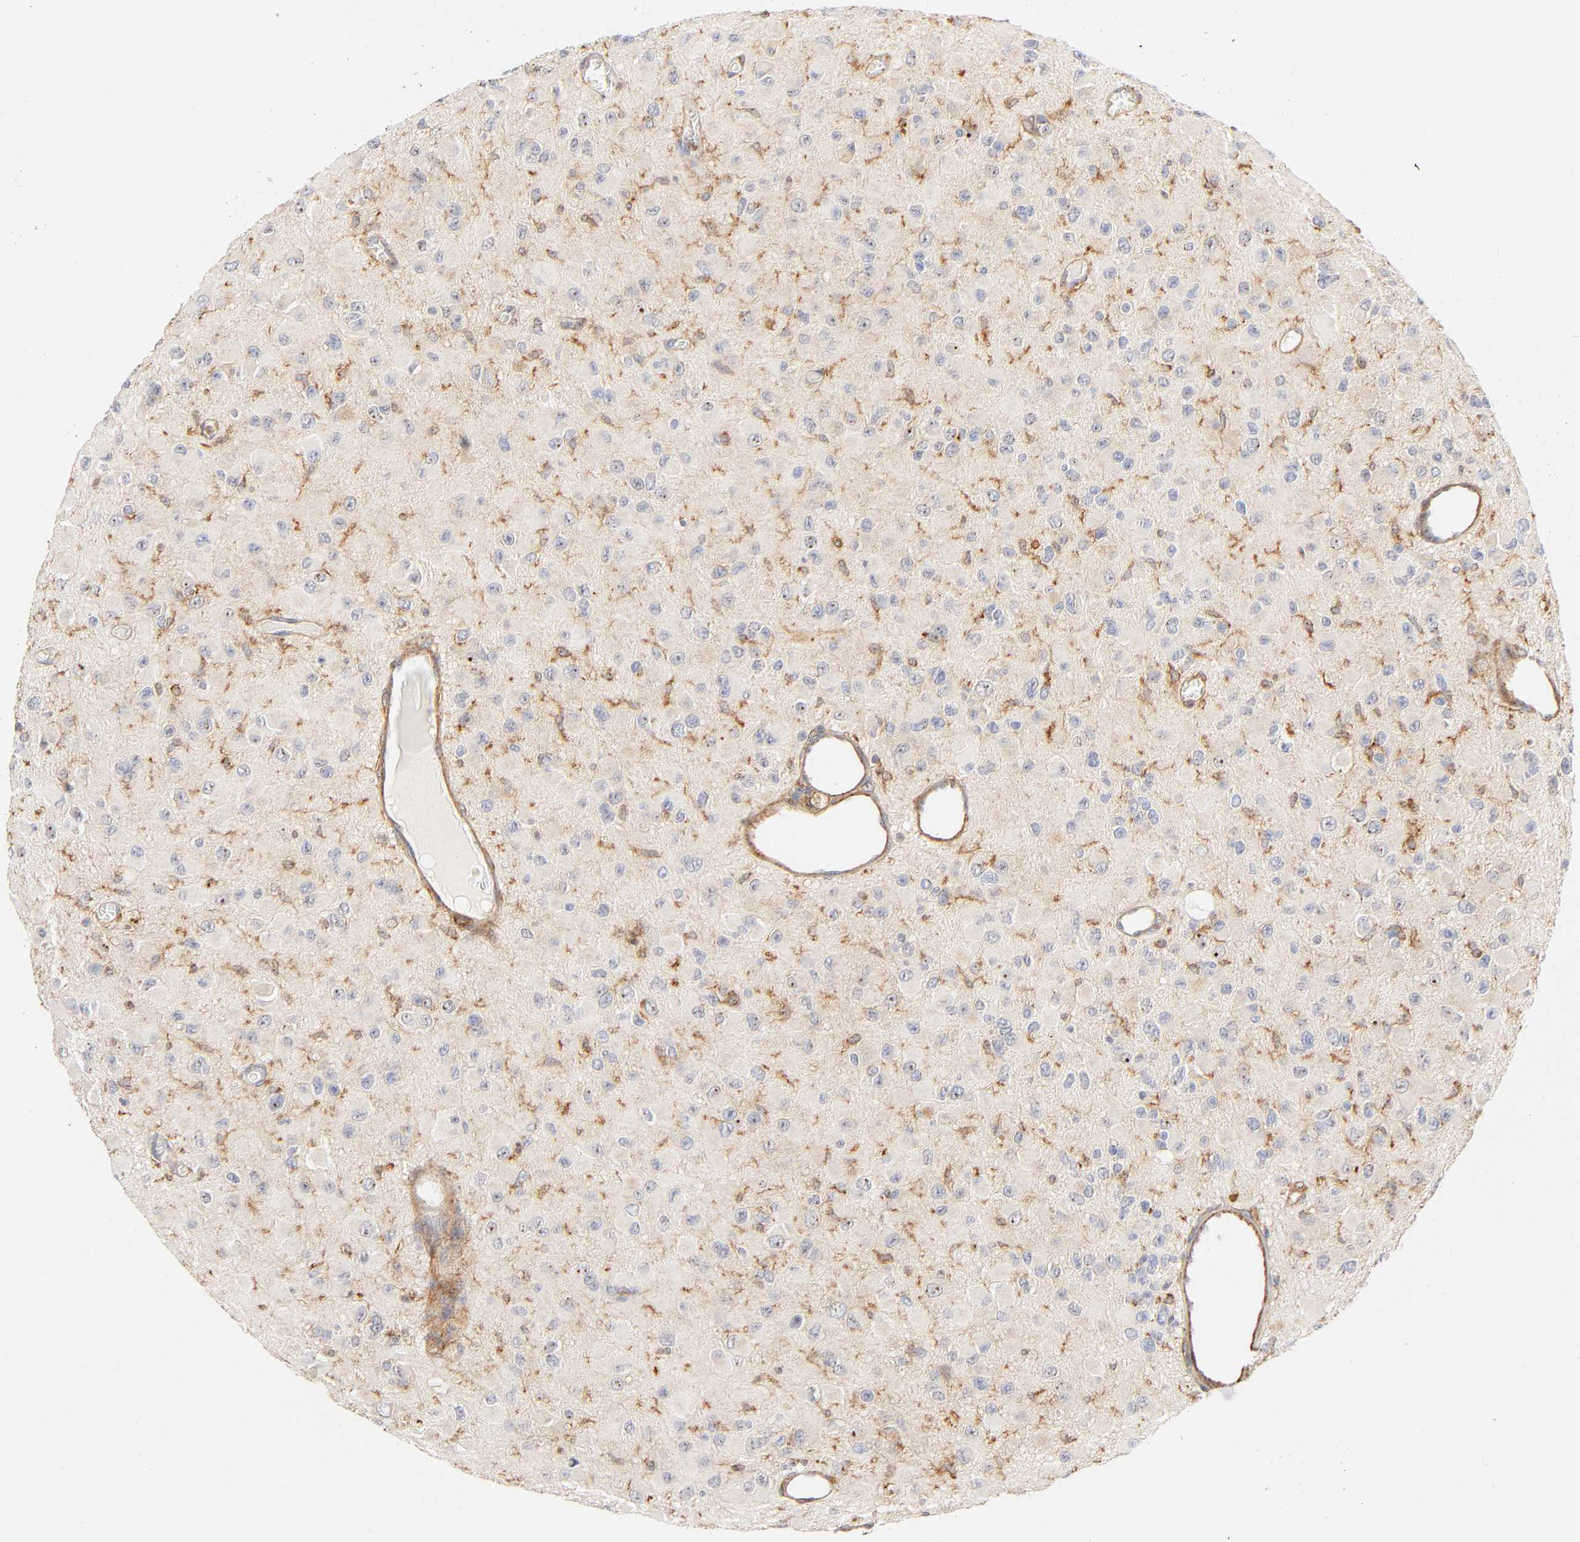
{"staining": {"intensity": "moderate", "quantity": ">75%", "location": "cytoplasmic/membranous,nuclear"}, "tissue": "glioma", "cell_type": "Tumor cells", "image_type": "cancer", "snomed": [{"axis": "morphology", "description": "Glioma, malignant, Low grade"}, {"axis": "topography", "description": "Brain"}], "caption": "Malignant glioma (low-grade) stained for a protein displays moderate cytoplasmic/membranous and nuclear positivity in tumor cells.", "gene": "PLD1", "patient": {"sex": "male", "age": 42}}